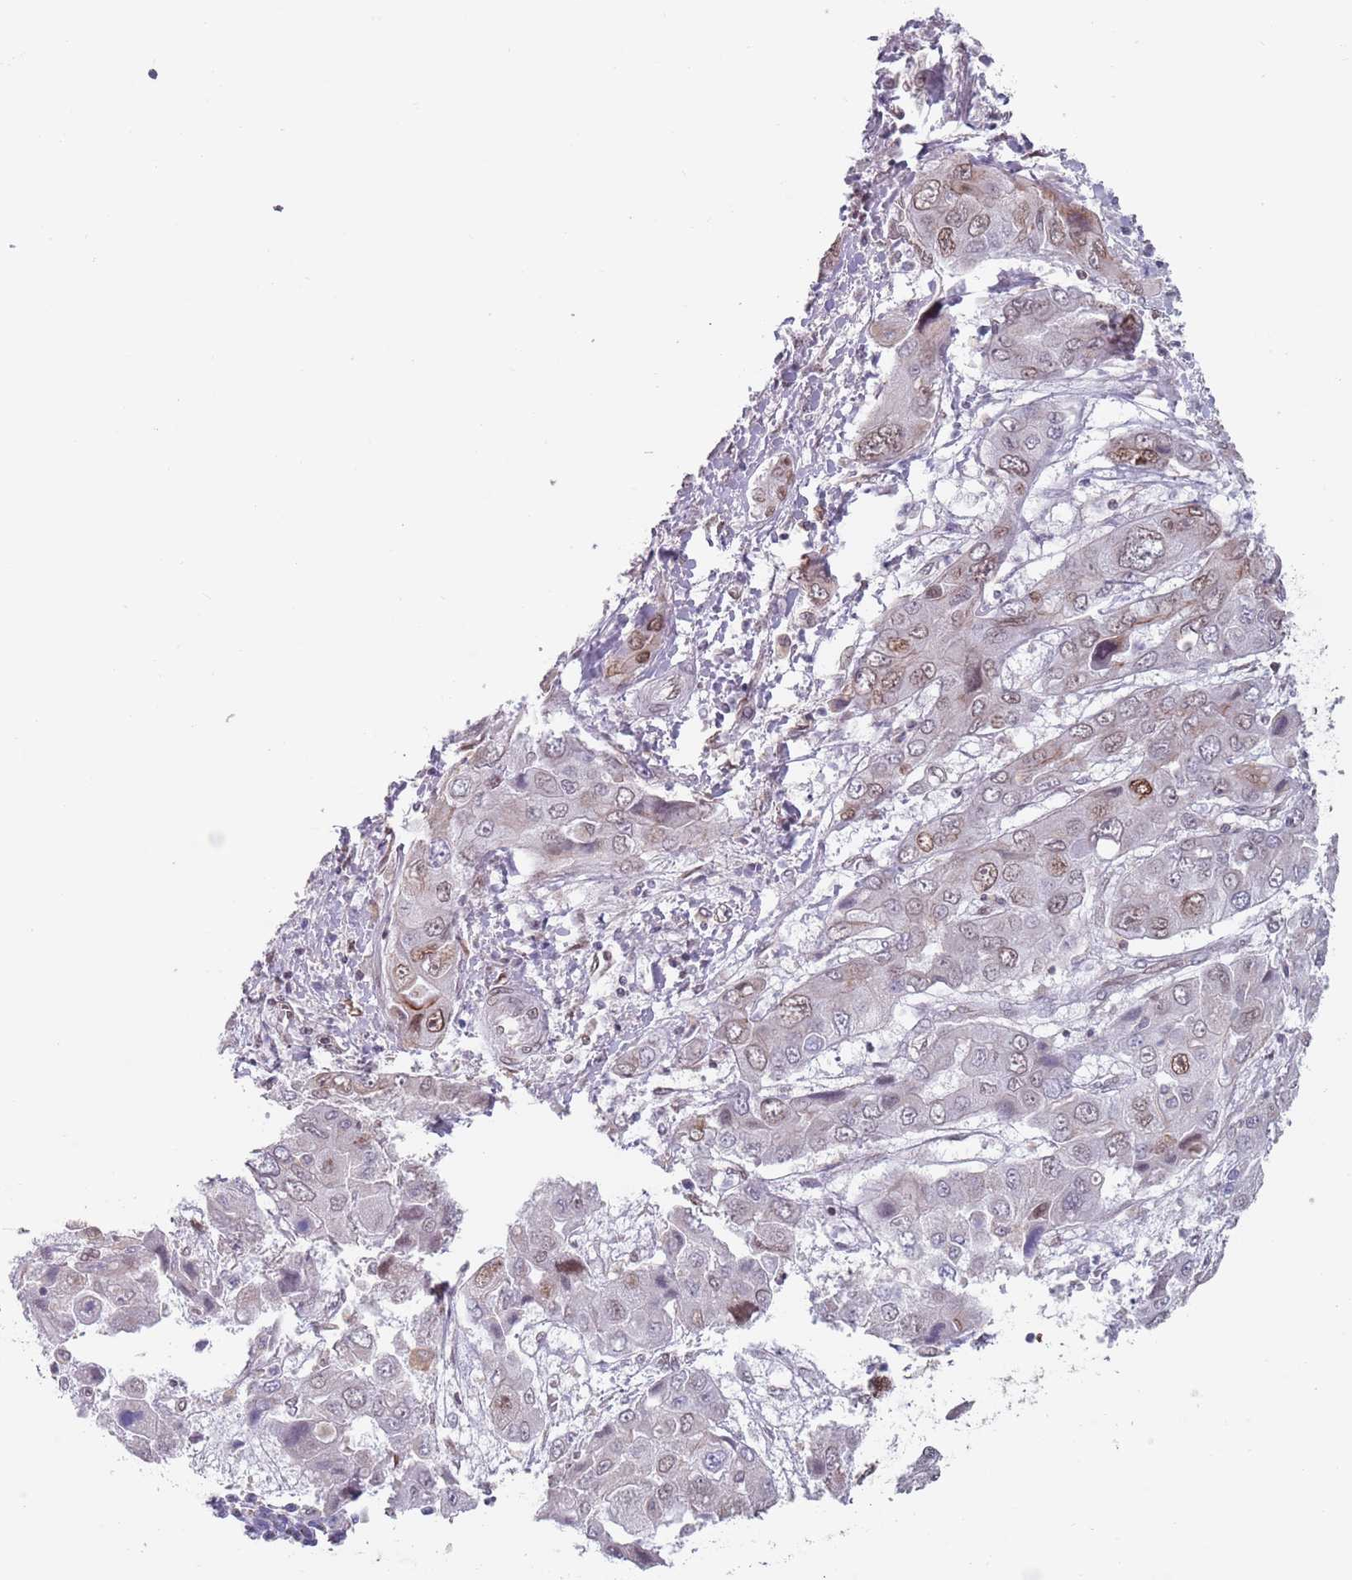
{"staining": {"intensity": "weak", "quantity": "25%-75%", "location": "nuclear"}, "tissue": "liver cancer", "cell_type": "Tumor cells", "image_type": "cancer", "snomed": [{"axis": "morphology", "description": "Cholangiocarcinoma"}, {"axis": "topography", "description": "Liver"}], "caption": "Protein staining demonstrates weak nuclear positivity in about 25%-75% of tumor cells in liver cancer. The staining is performed using DAB (3,3'-diaminobenzidine) brown chromogen to label protein expression. The nuclei are counter-stained blue using hematoxylin.", "gene": "MFSD12", "patient": {"sex": "male", "age": 67}}